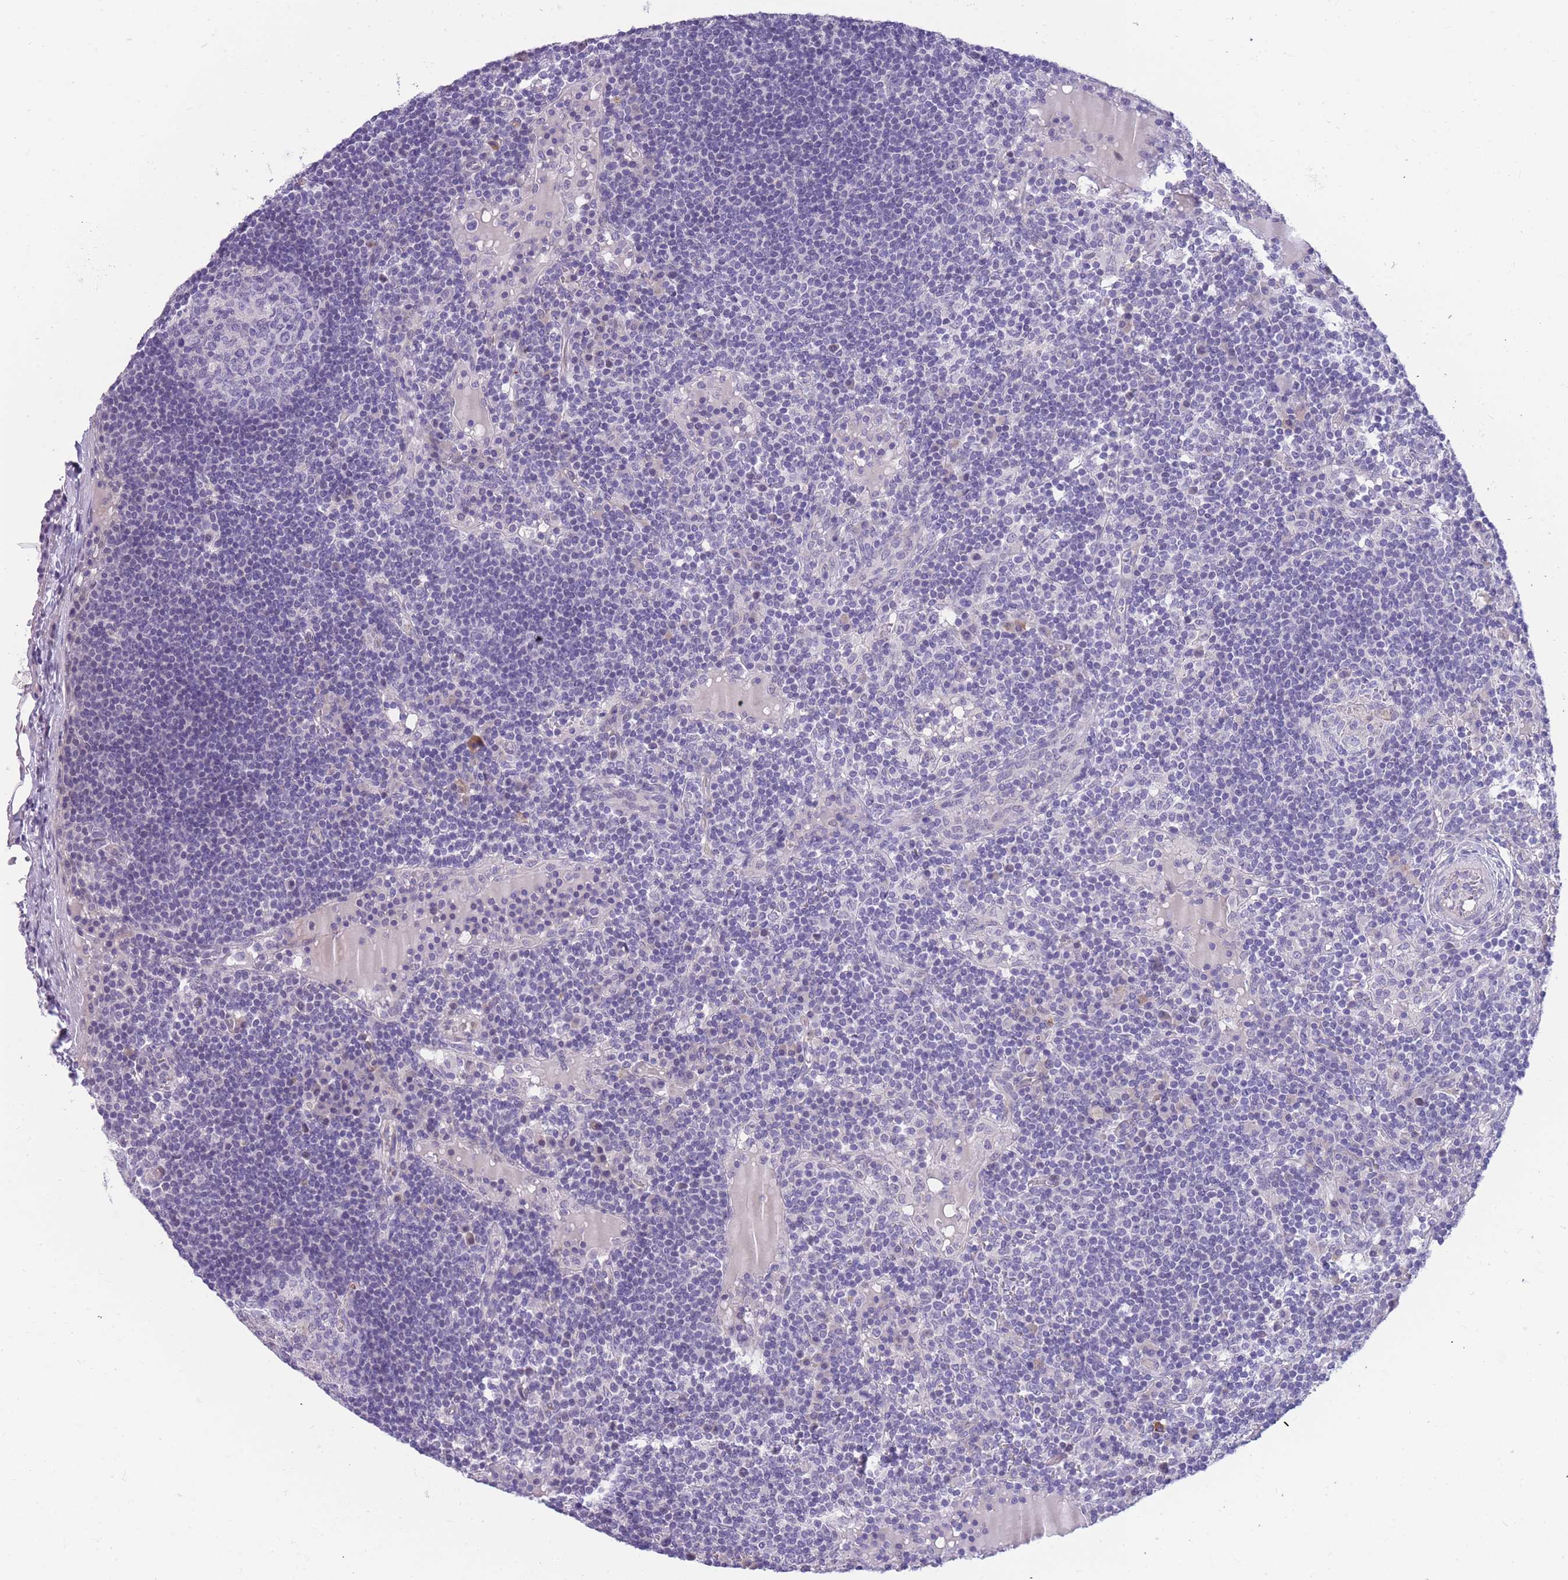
{"staining": {"intensity": "negative", "quantity": "none", "location": "none"}, "tissue": "lymph node", "cell_type": "Germinal center cells", "image_type": "normal", "snomed": [{"axis": "morphology", "description": "Normal tissue, NOS"}, {"axis": "topography", "description": "Lymph node"}], "caption": "Human lymph node stained for a protein using immunohistochemistry displays no positivity in germinal center cells.", "gene": "PRR23A", "patient": {"sex": "male", "age": 53}}